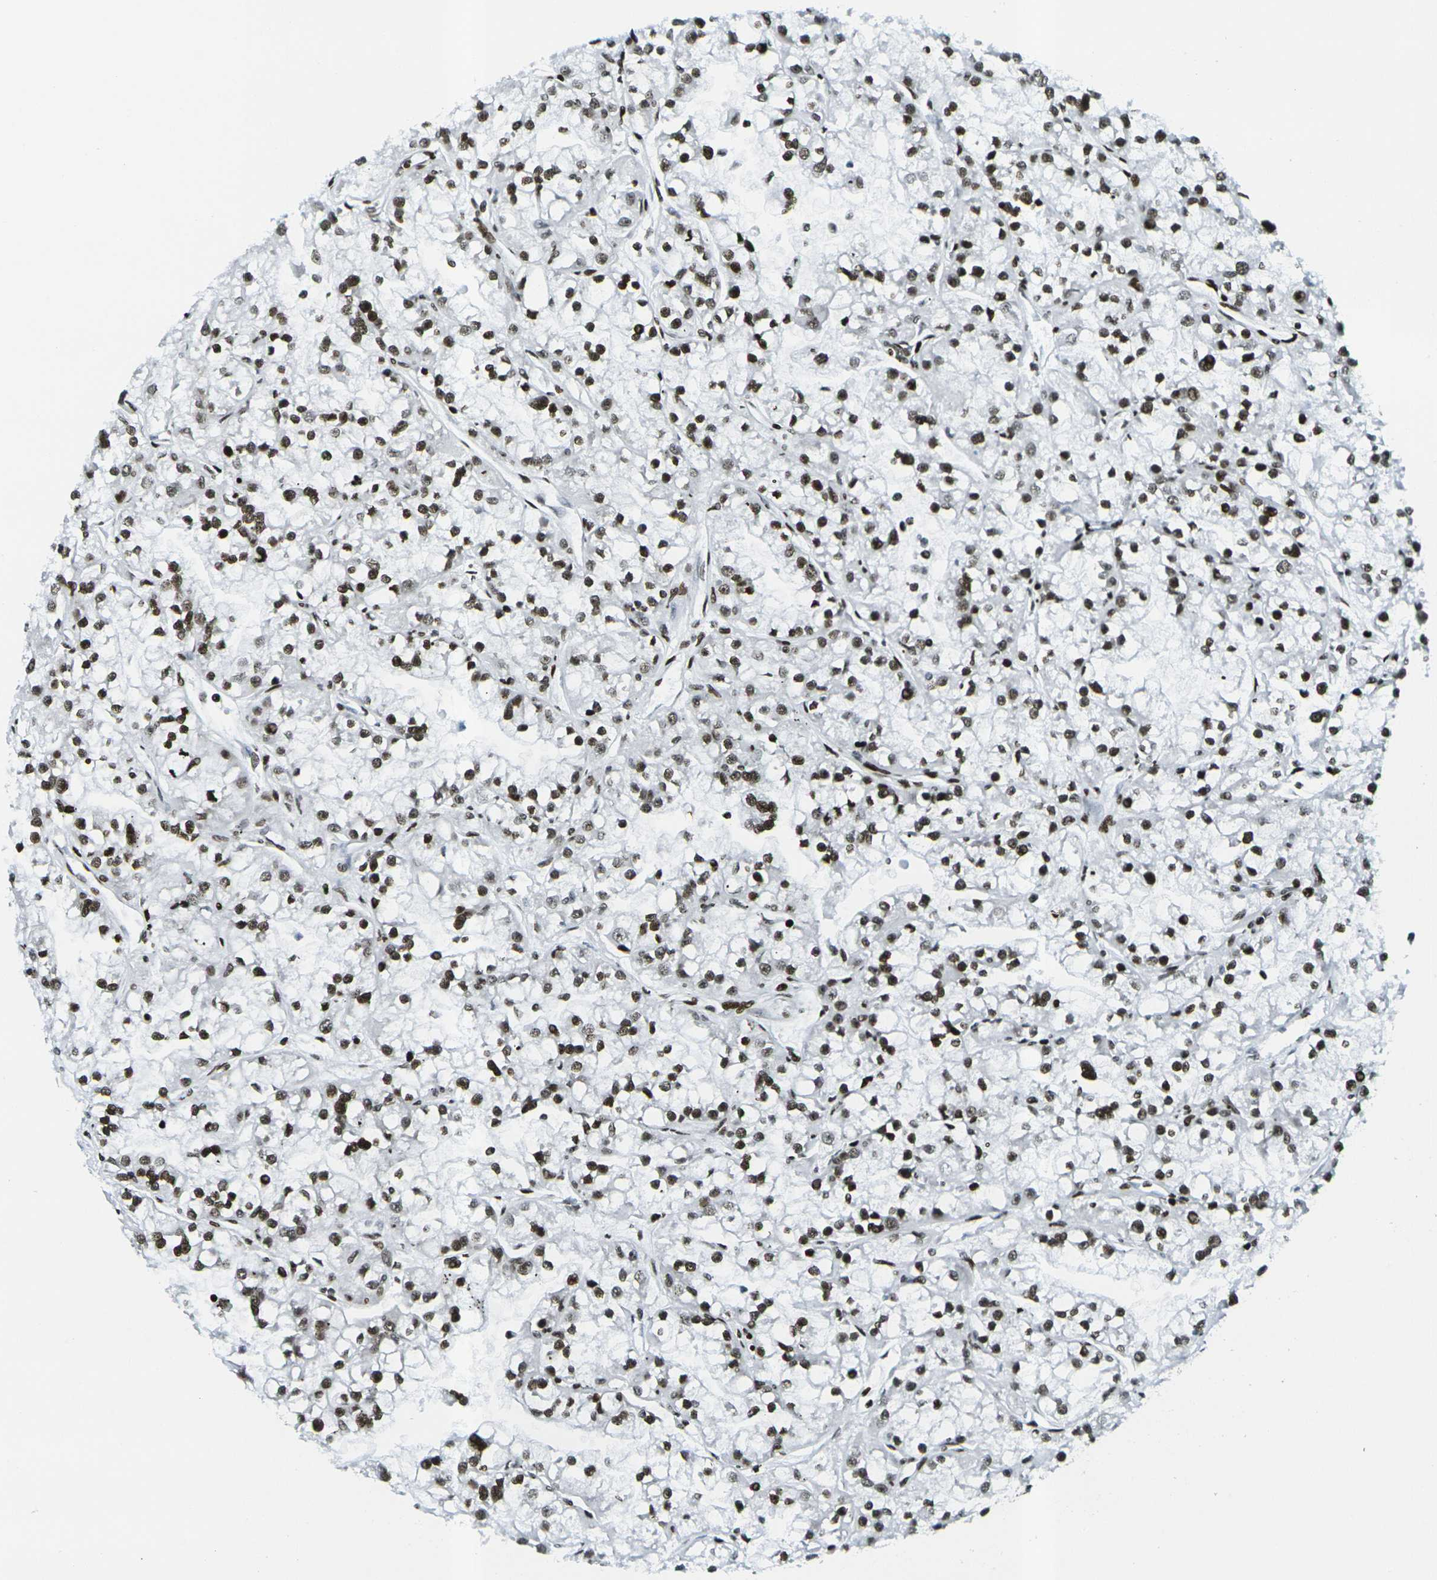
{"staining": {"intensity": "moderate", "quantity": ">75%", "location": "nuclear"}, "tissue": "renal cancer", "cell_type": "Tumor cells", "image_type": "cancer", "snomed": [{"axis": "morphology", "description": "Adenocarcinoma, NOS"}, {"axis": "topography", "description": "Kidney"}], "caption": "IHC image of neoplastic tissue: human renal cancer stained using immunohistochemistry (IHC) reveals medium levels of moderate protein expression localized specifically in the nuclear of tumor cells, appearing as a nuclear brown color.", "gene": "H3-3A", "patient": {"sex": "female", "age": 52}}